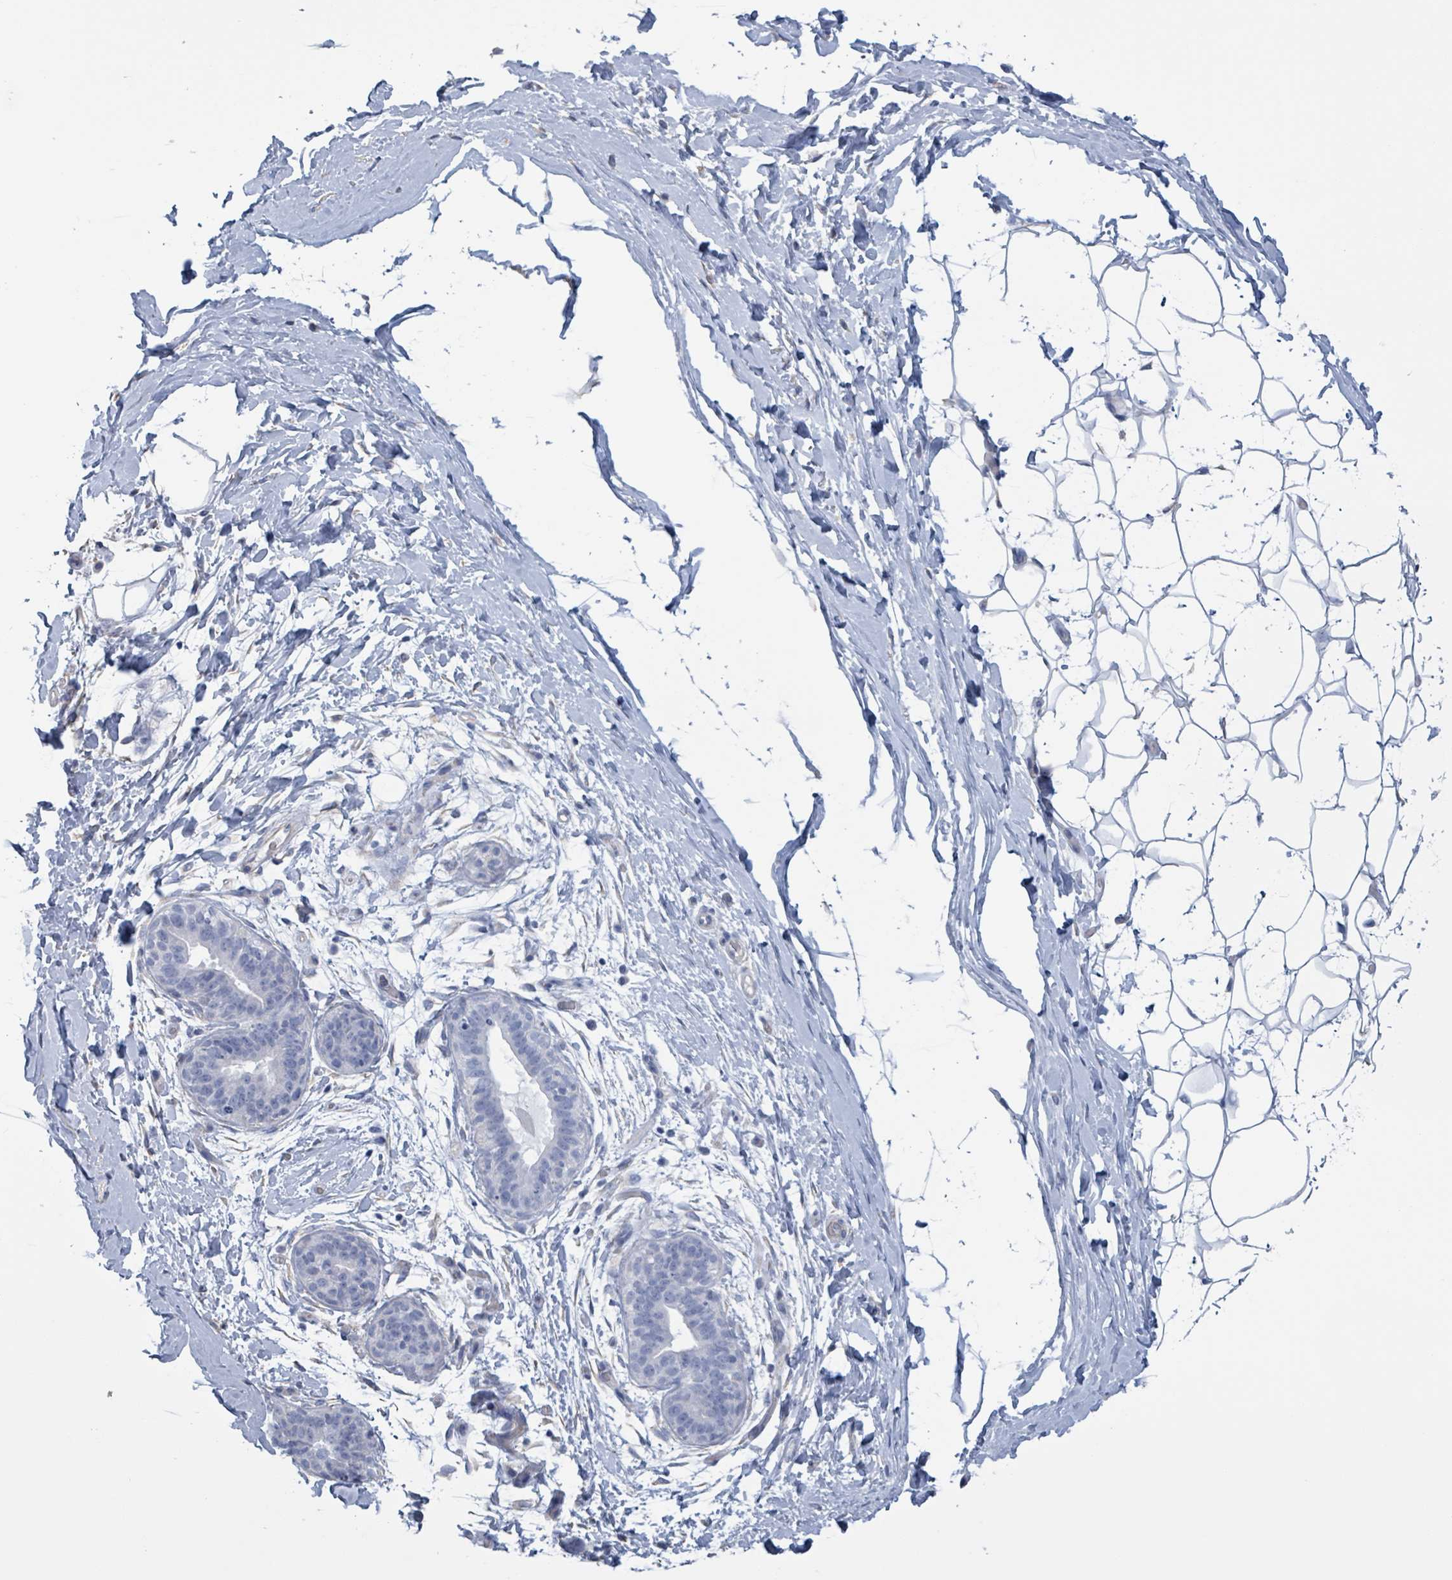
{"staining": {"intensity": "negative", "quantity": "none", "location": "none"}, "tissue": "adipose tissue", "cell_type": "Adipocytes", "image_type": "normal", "snomed": [{"axis": "morphology", "description": "Normal tissue, NOS"}, {"axis": "topography", "description": "Breast"}], "caption": "Immunohistochemical staining of benign adipose tissue displays no significant staining in adipocytes.", "gene": "CT45A10", "patient": {"sex": "female", "age": 26}}